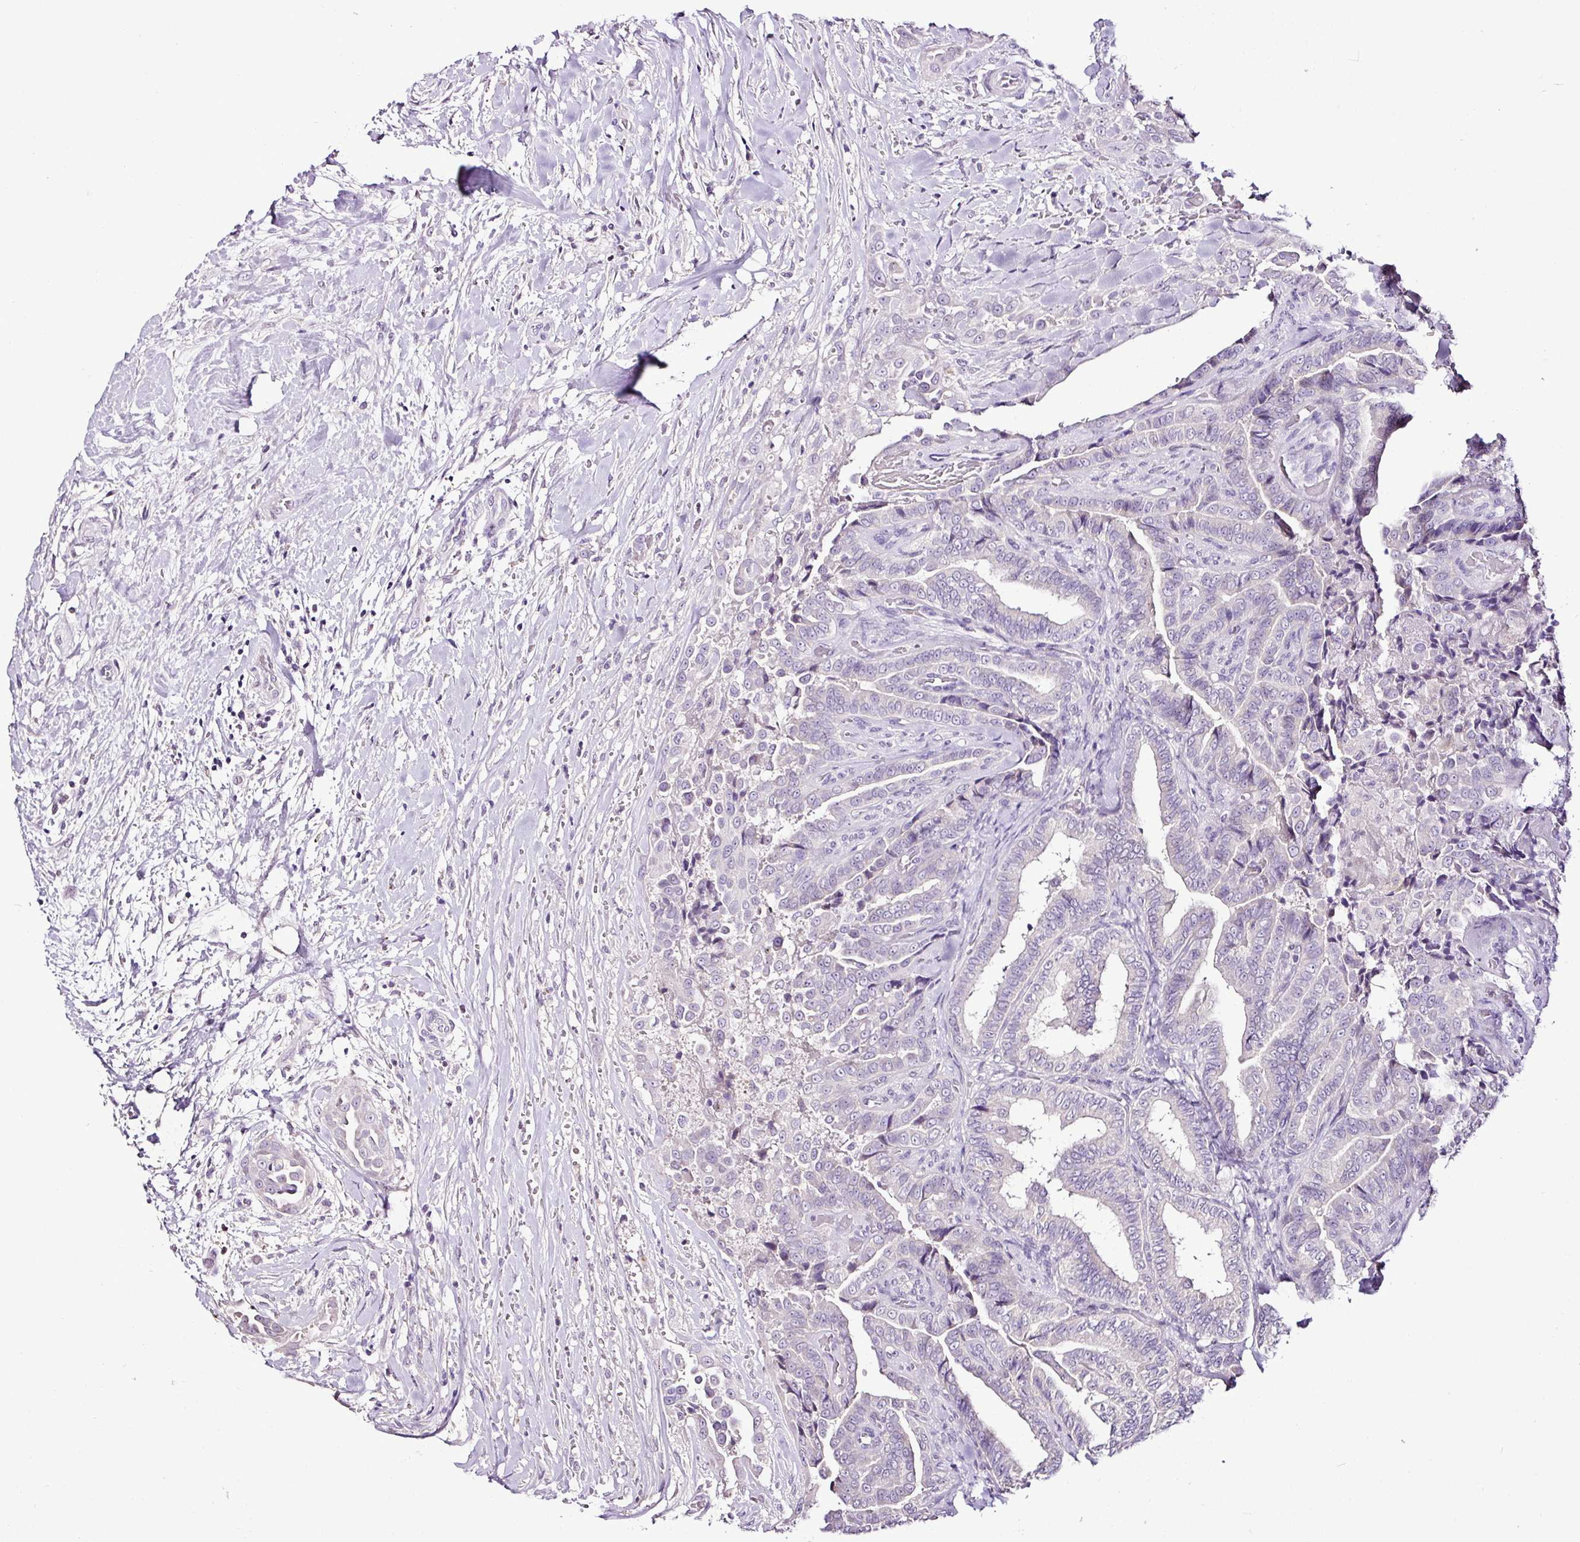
{"staining": {"intensity": "negative", "quantity": "none", "location": "none"}, "tissue": "thyroid cancer", "cell_type": "Tumor cells", "image_type": "cancer", "snomed": [{"axis": "morphology", "description": "Papillary adenocarcinoma, NOS"}, {"axis": "topography", "description": "Thyroid gland"}], "caption": "There is no significant positivity in tumor cells of papillary adenocarcinoma (thyroid).", "gene": "ESR1", "patient": {"sex": "male", "age": 61}}